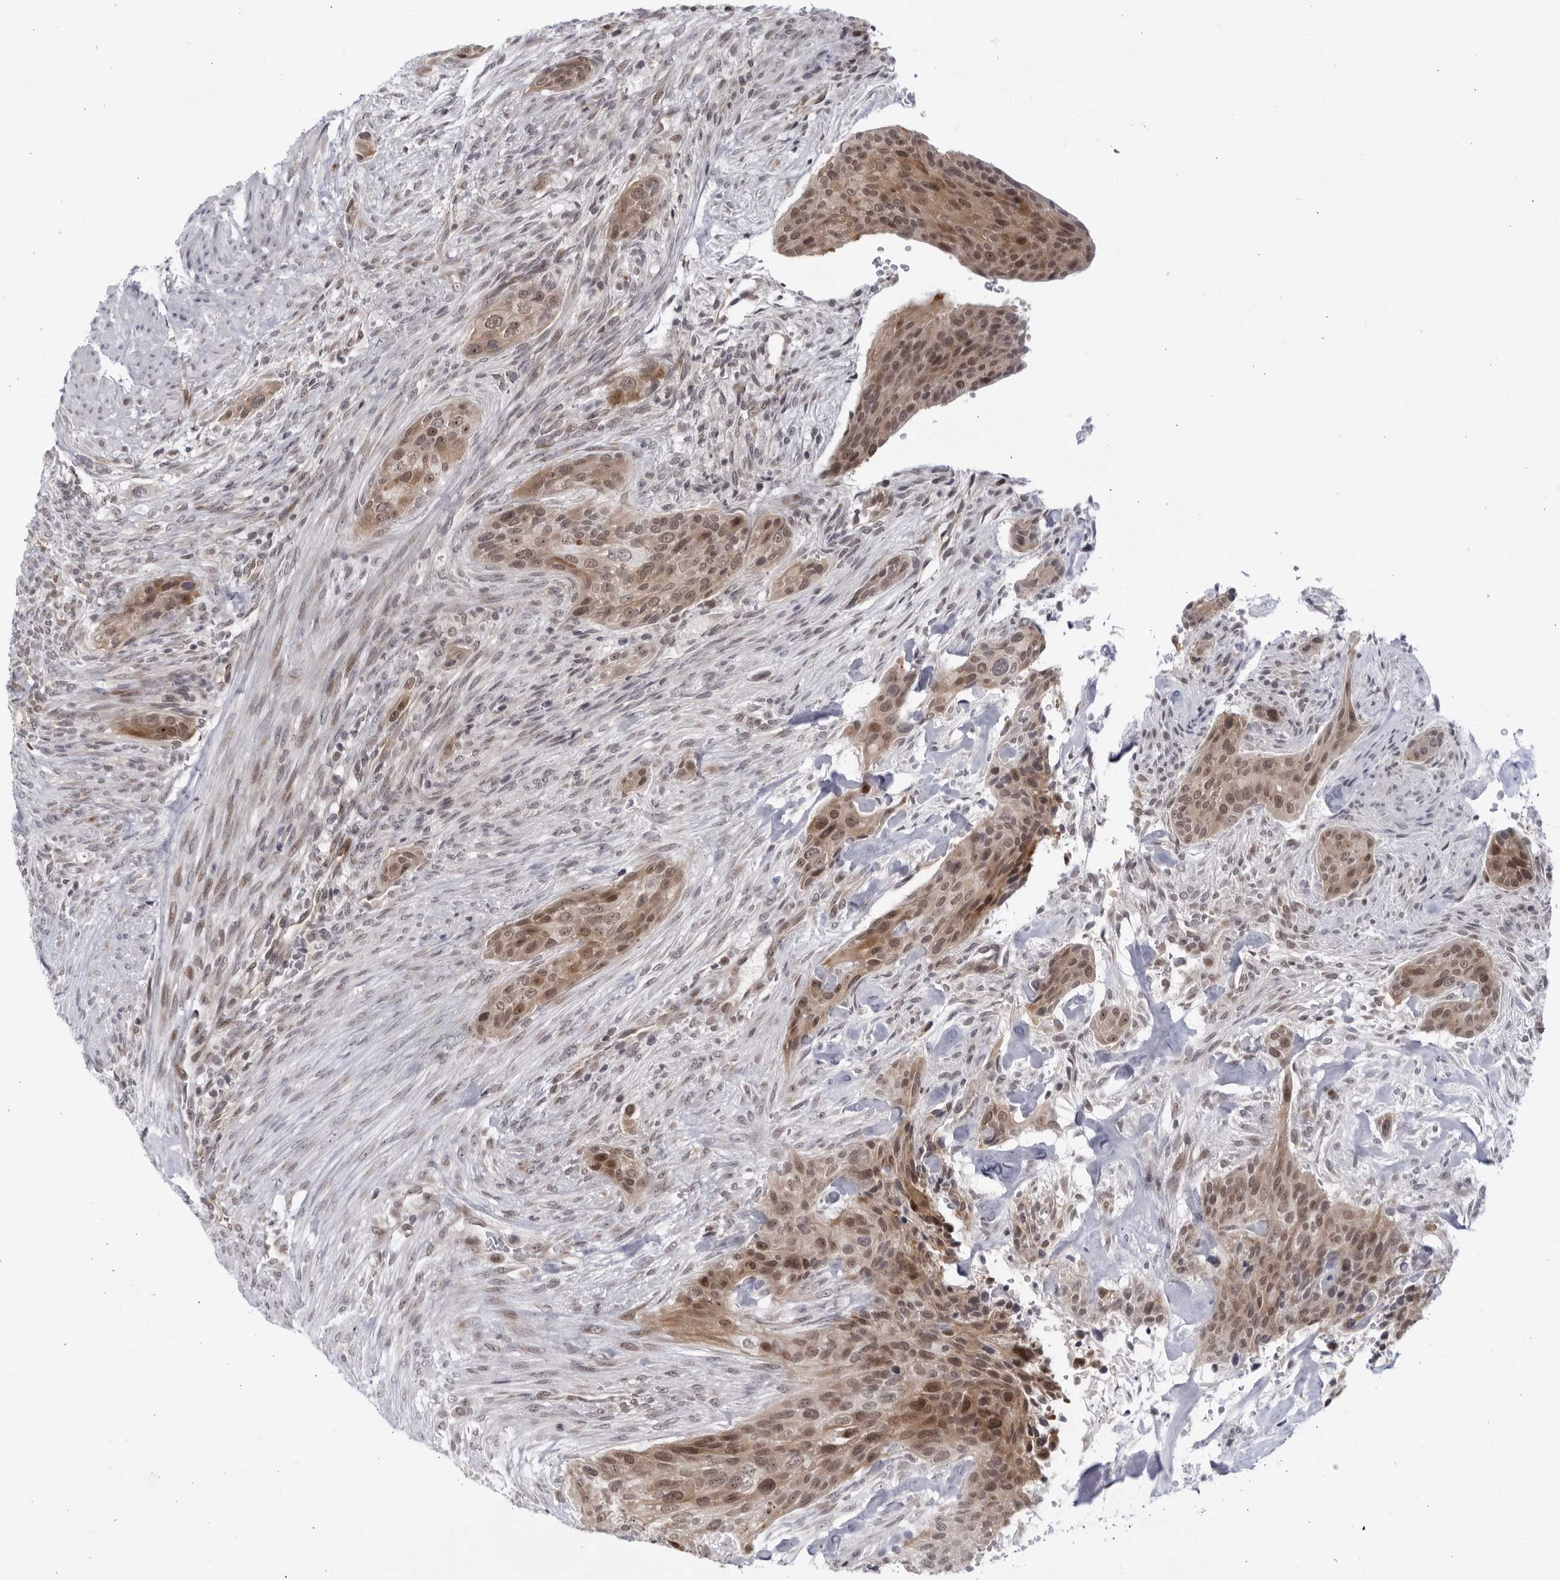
{"staining": {"intensity": "moderate", "quantity": ">75%", "location": "cytoplasmic/membranous,nuclear"}, "tissue": "urothelial cancer", "cell_type": "Tumor cells", "image_type": "cancer", "snomed": [{"axis": "morphology", "description": "Urothelial carcinoma, High grade"}, {"axis": "topography", "description": "Urinary bladder"}], "caption": "Urothelial cancer stained for a protein exhibits moderate cytoplasmic/membranous and nuclear positivity in tumor cells. The staining was performed using DAB to visualize the protein expression in brown, while the nuclei were stained in blue with hematoxylin (Magnification: 20x).", "gene": "ITGB3BP", "patient": {"sex": "male", "age": 35}}